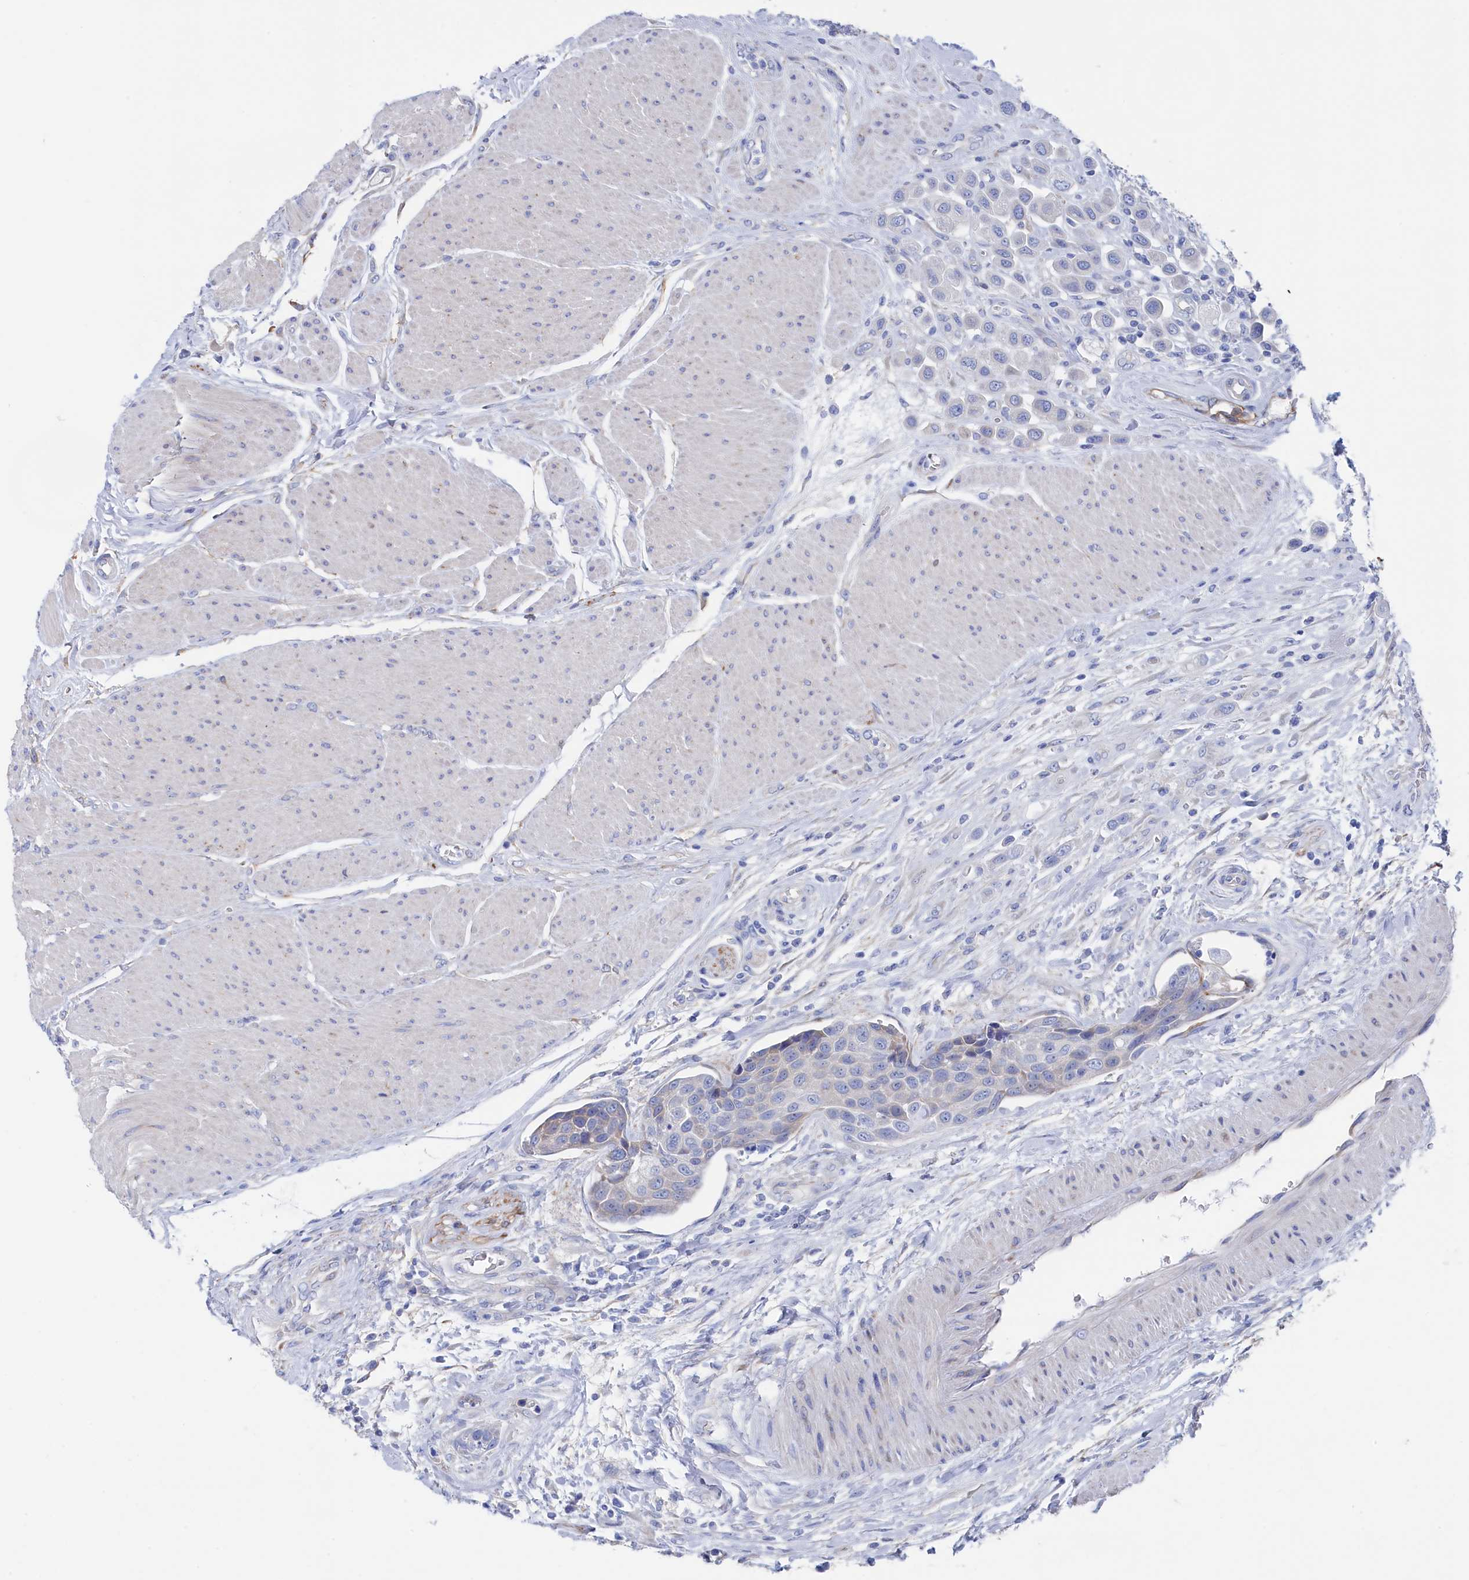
{"staining": {"intensity": "negative", "quantity": "none", "location": "none"}, "tissue": "urothelial cancer", "cell_type": "Tumor cells", "image_type": "cancer", "snomed": [{"axis": "morphology", "description": "Urothelial carcinoma, High grade"}, {"axis": "topography", "description": "Urinary bladder"}], "caption": "Histopathology image shows no significant protein positivity in tumor cells of urothelial carcinoma (high-grade).", "gene": "TMOD2", "patient": {"sex": "male", "age": 50}}